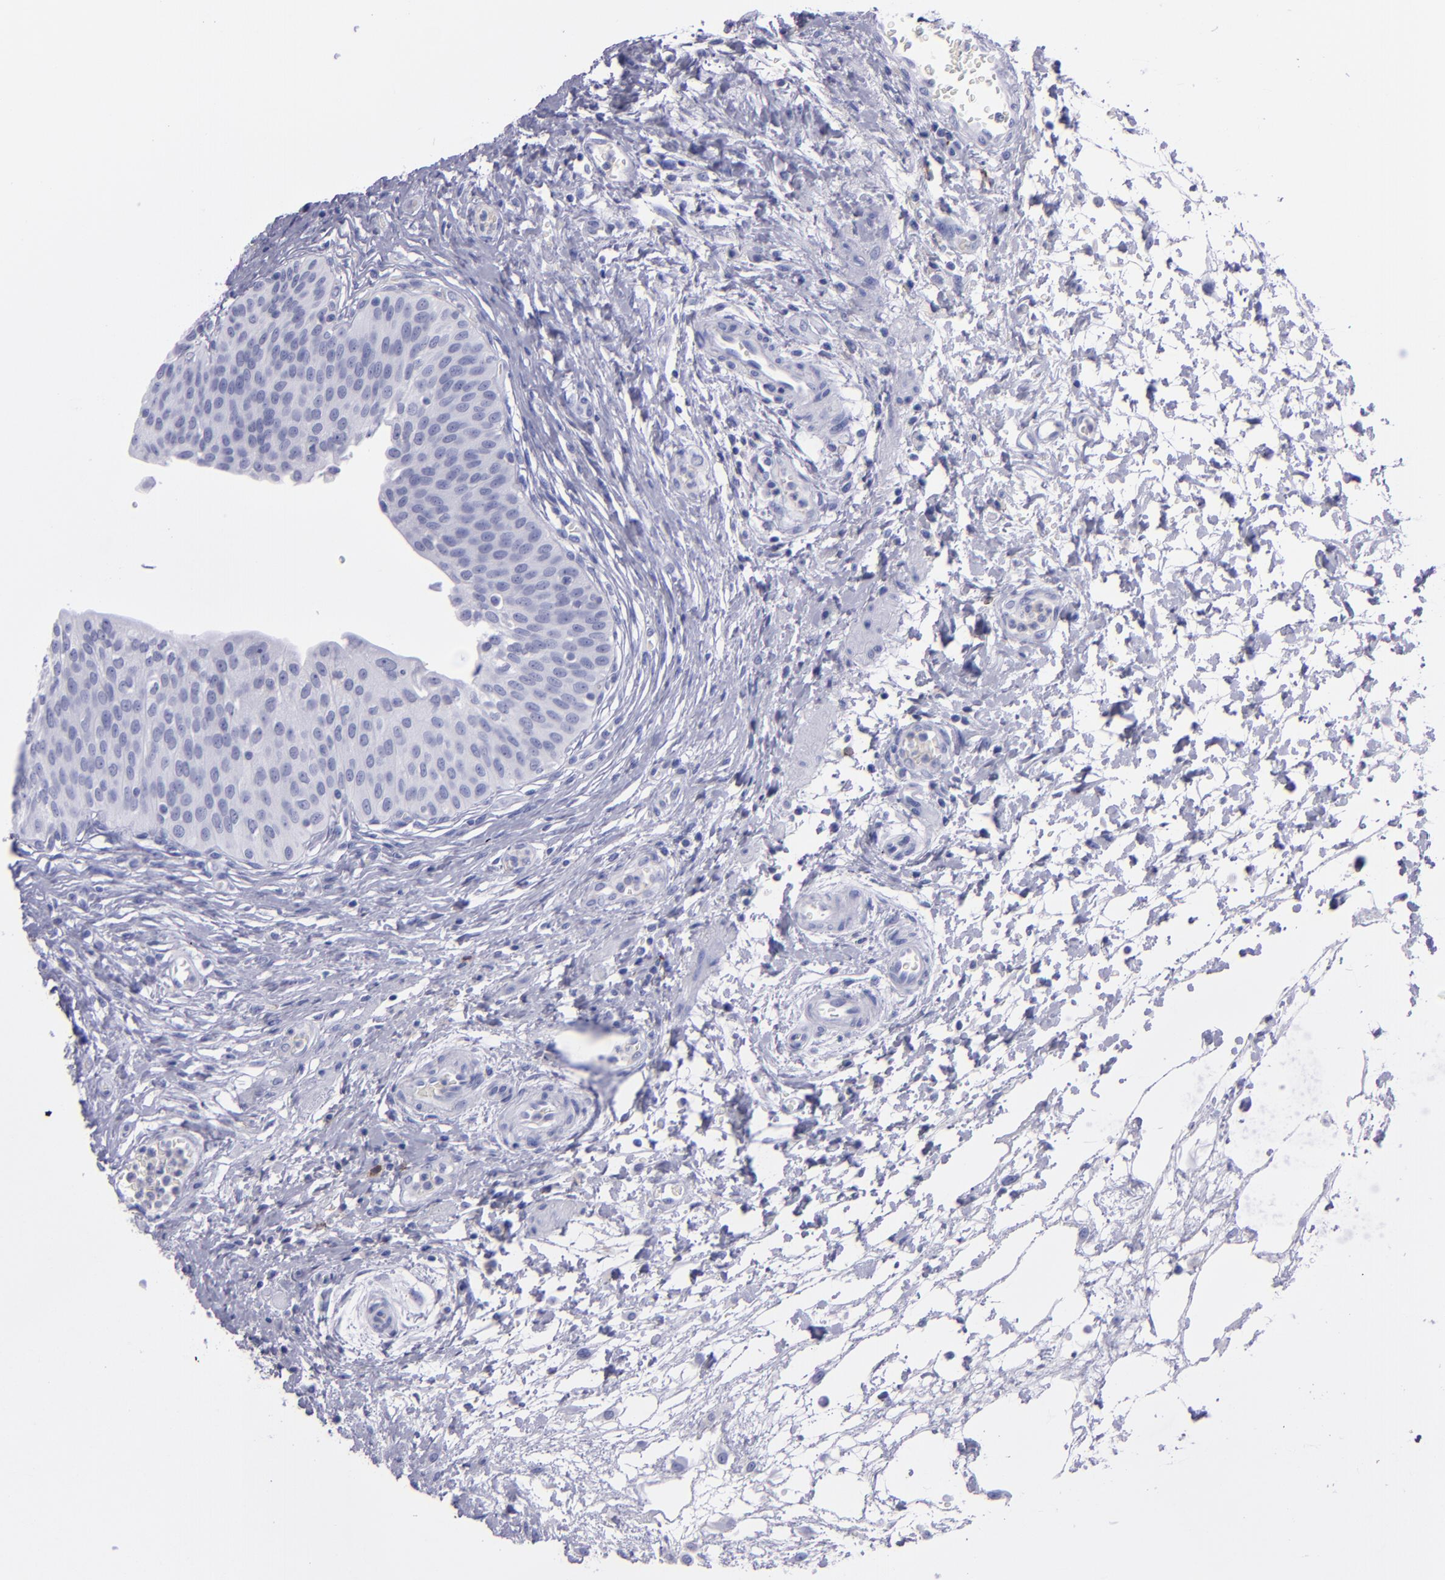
{"staining": {"intensity": "negative", "quantity": "none", "location": "none"}, "tissue": "urinary bladder", "cell_type": "Urothelial cells", "image_type": "normal", "snomed": [{"axis": "morphology", "description": "Normal tissue, NOS"}, {"axis": "topography", "description": "Smooth muscle"}, {"axis": "topography", "description": "Urinary bladder"}], "caption": "Immunohistochemistry (IHC) histopathology image of benign urinary bladder stained for a protein (brown), which demonstrates no positivity in urothelial cells. (Brightfield microscopy of DAB (3,3'-diaminobenzidine) IHC at high magnification).", "gene": "CD37", "patient": {"sex": "male", "age": 35}}